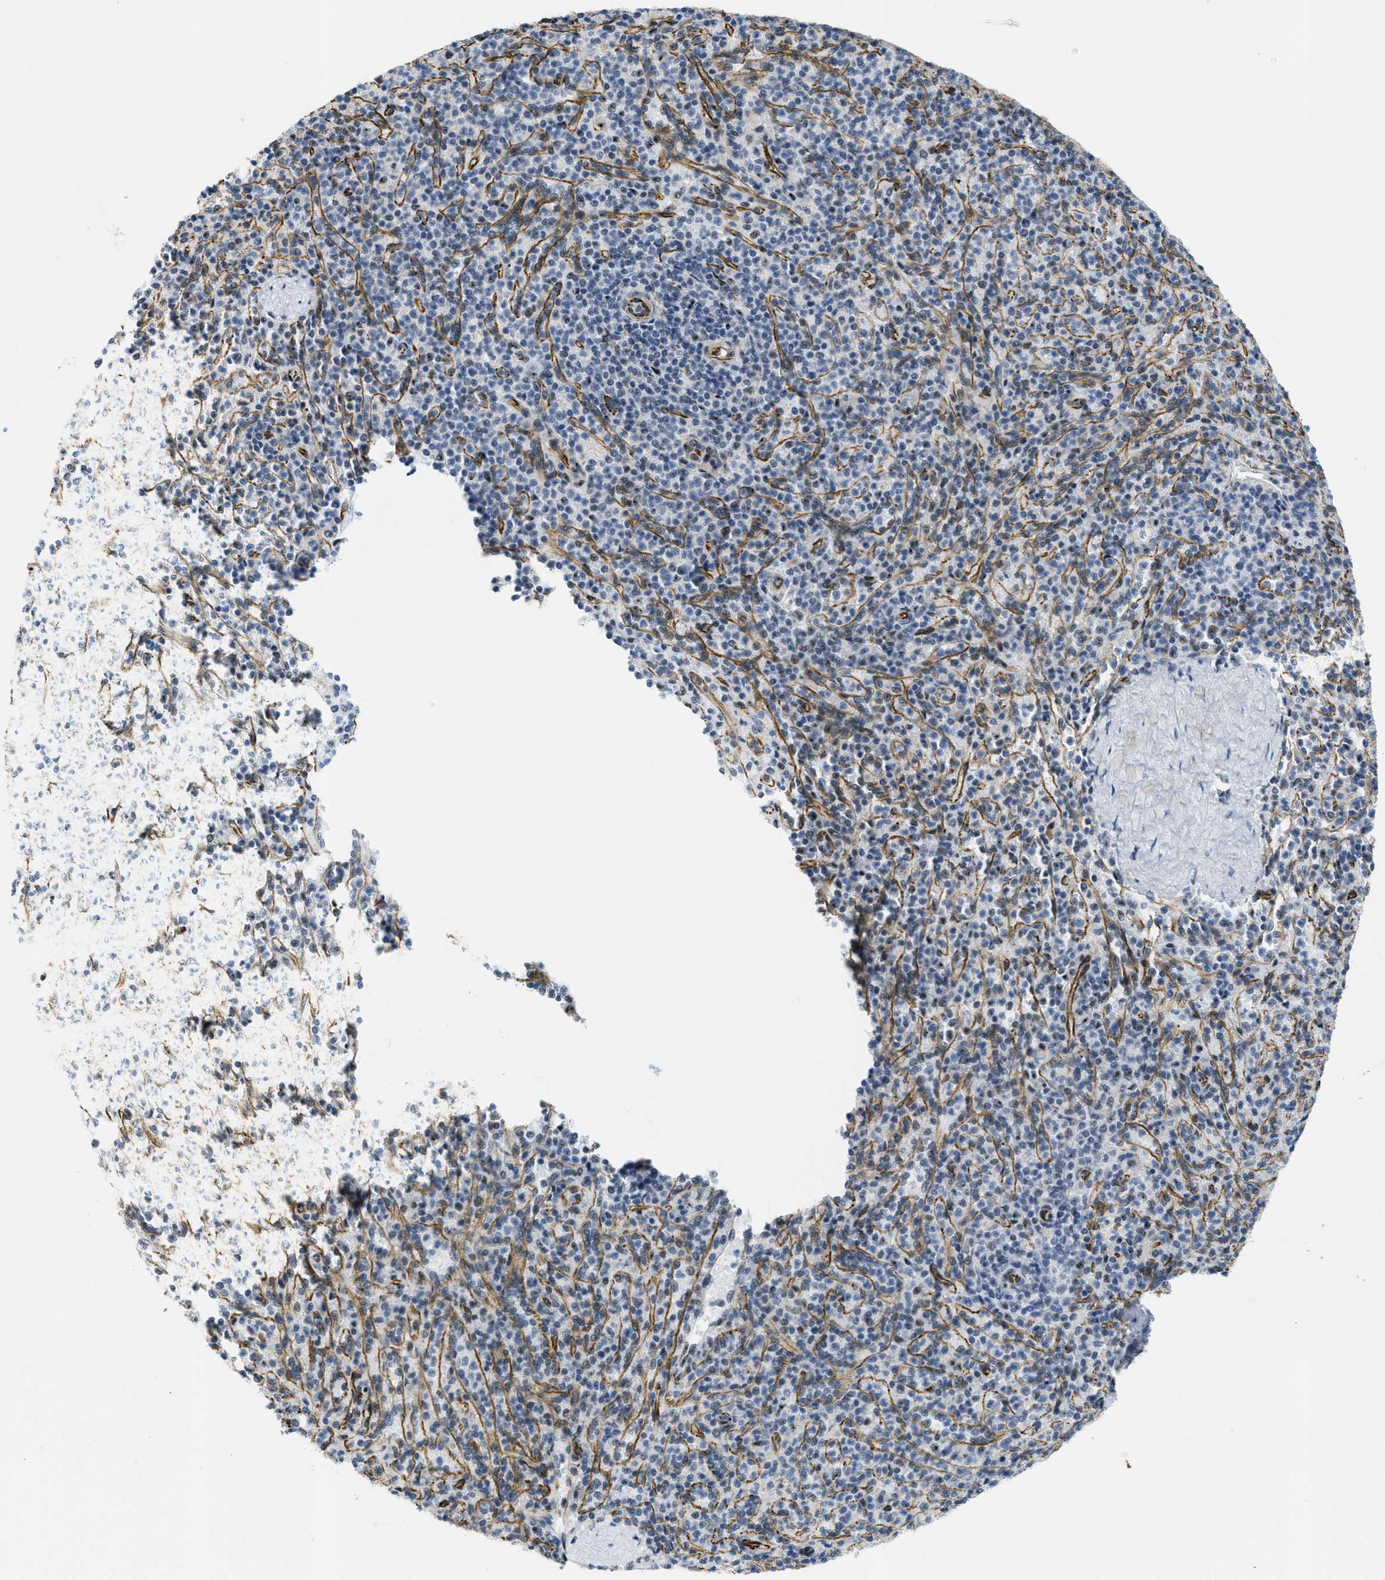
{"staining": {"intensity": "weak", "quantity": "25%-75%", "location": "cytoplasmic/membranous,nuclear"}, "tissue": "spleen", "cell_type": "Cells in red pulp", "image_type": "normal", "snomed": [{"axis": "morphology", "description": "Normal tissue, NOS"}, {"axis": "topography", "description": "Spleen"}], "caption": "Unremarkable spleen reveals weak cytoplasmic/membranous,nuclear expression in approximately 25%-75% of cells in red pulp.", "gene": "LRRC8B", "patient": {"sex": "male", "age": 36}}